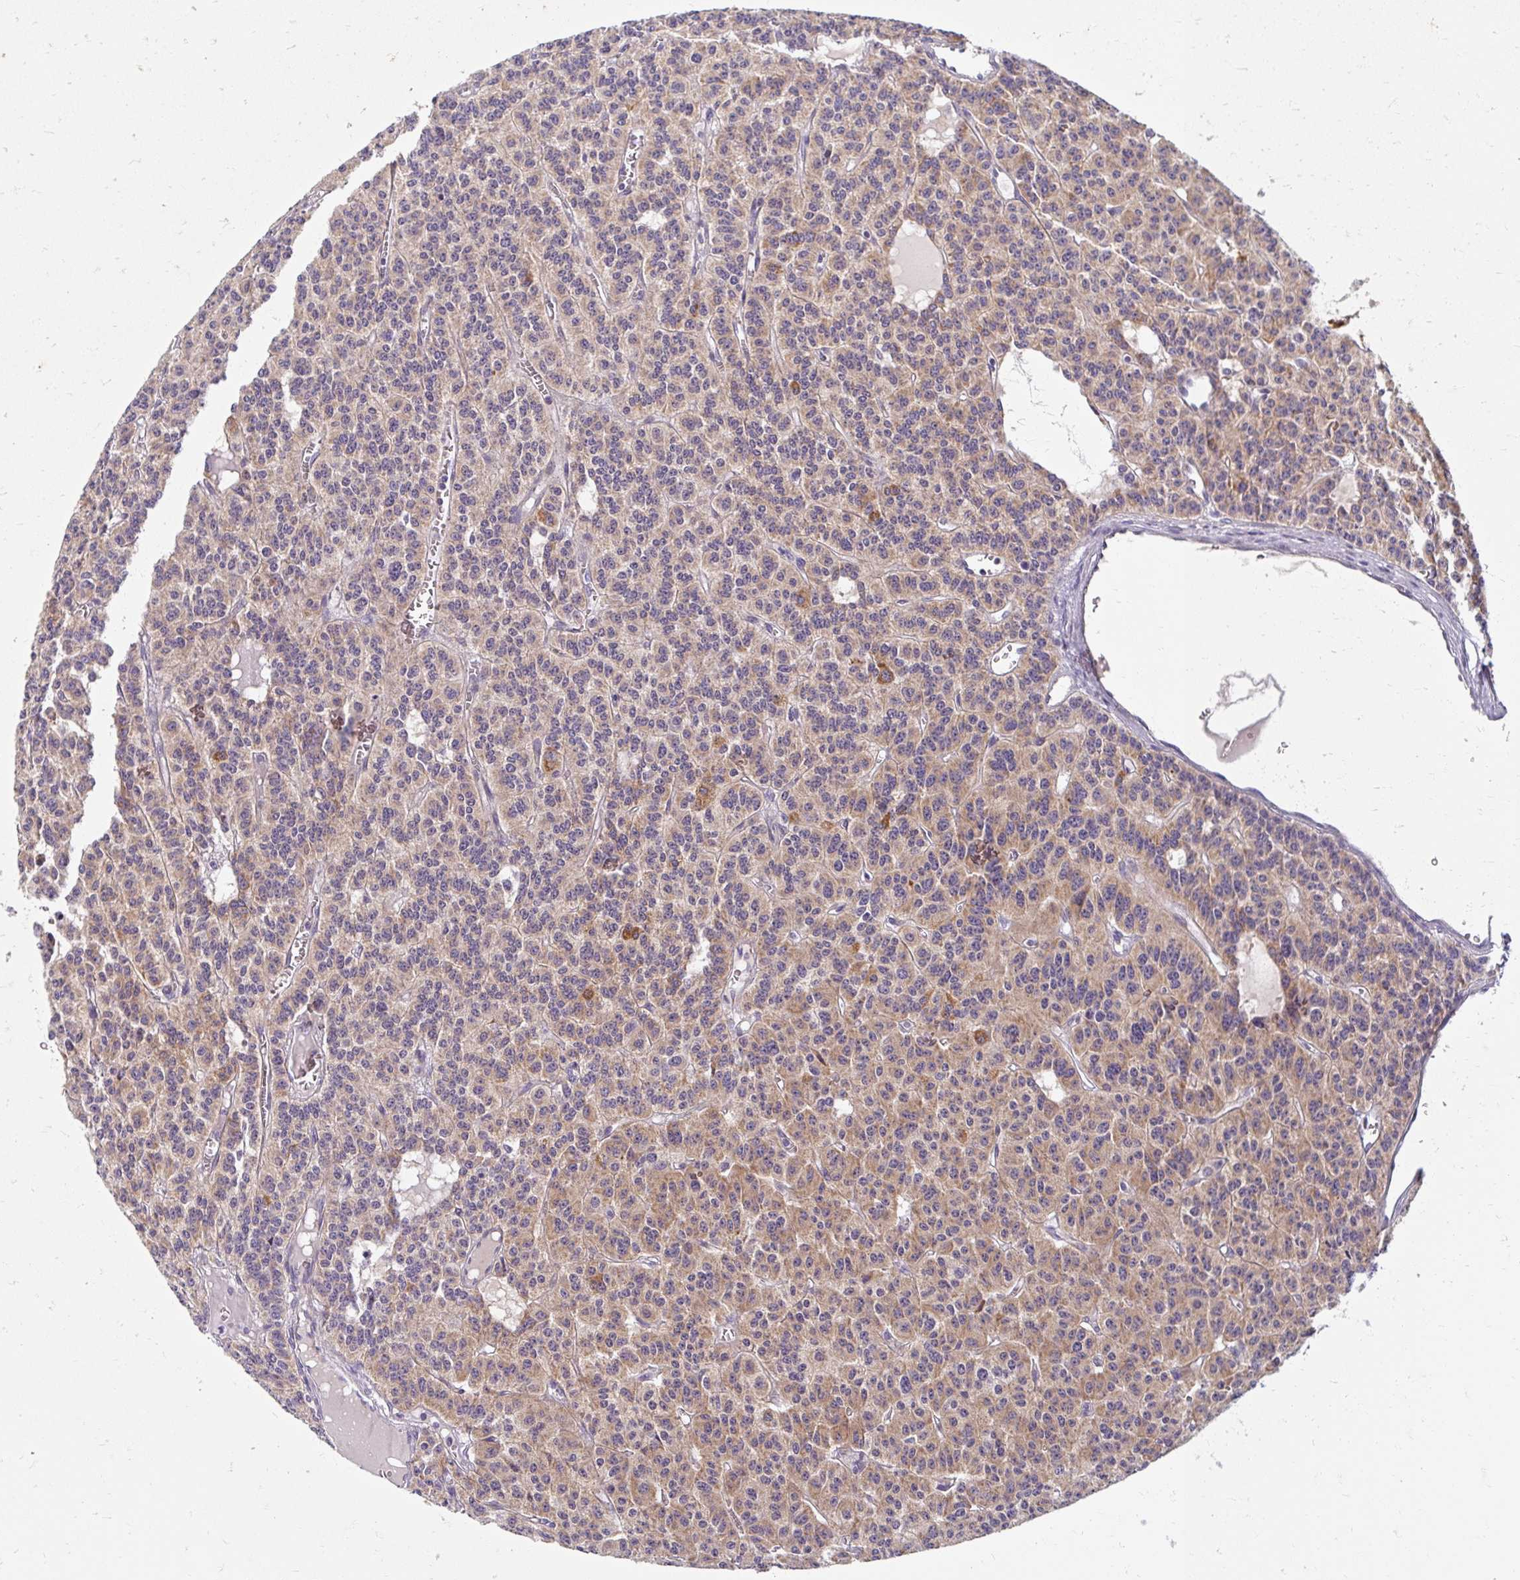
{"staining": {"intensity": "moderate", "quantity": "25%-75%", "location": "cytoplasmic/membranous"}, "tissue": "carcinoid", "cell_type": "Tumor cells", "image_type": "cancer", "snomed": [{"axis": "morphology", "description": "Carcinoid, malignant, NOS"}, {"axis": "topography", "description": "Lung"}], "caption": "This is a histology image of immunohistochemistry (IHC) staining of carcinoid (malignant), which shows moderate staining in the cytoplasmic/membranous of tumor cells.", "gene": "SKP2", "patient": {"sex": "female", "age": 71}}